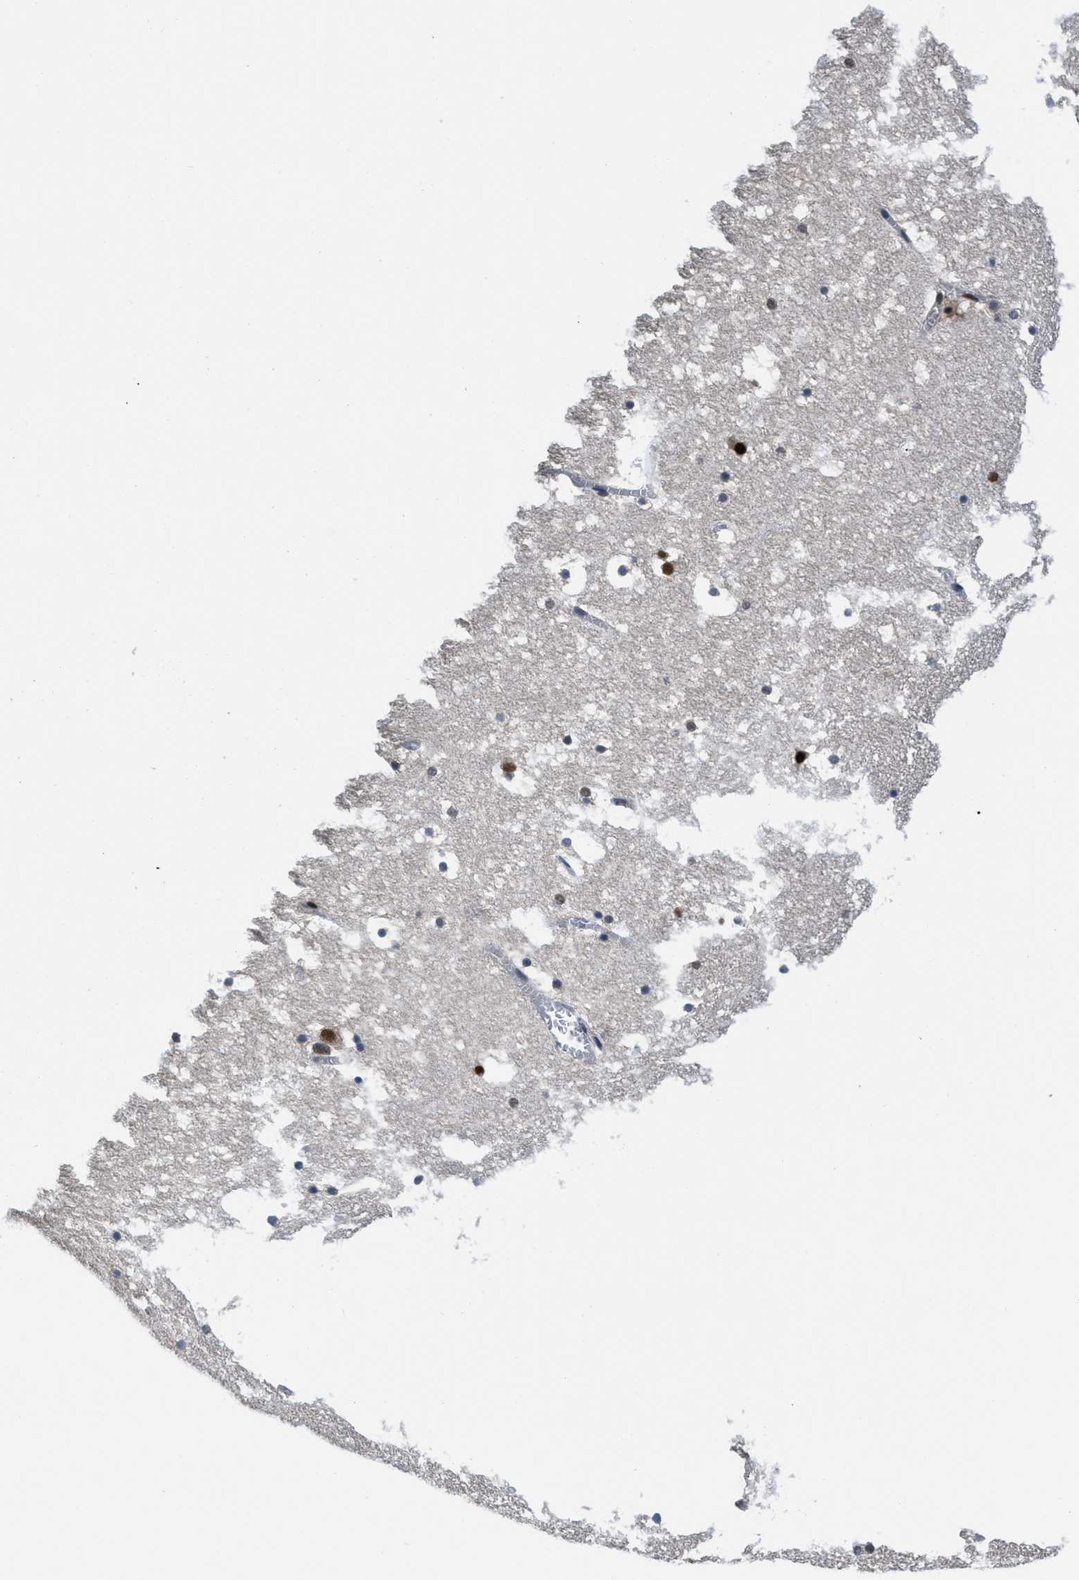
{"staining": {"intensity": "moderate", "quantity": ">75%", "location": "cytoplasmic/membranous"}, "tissue": "hippocampus", "cell_type": "Glial cells", "image_type": "normal", "snomed": [{"axis": "morphology", "description": "Normal tissue, NOS"}, {"axis": "topography", "description": "Hippocampus"}], "caption": "Hippocampus was stained to show a protein in brown. There is medium levels of moderate cytoplasmic/membranous expression in approximately >75% of glial cells. (DAB IHC, brown staining for protein, blue staining for nuclei).", "gene": "CUL4B", "patient": {"sex": "male", "age": 45}}